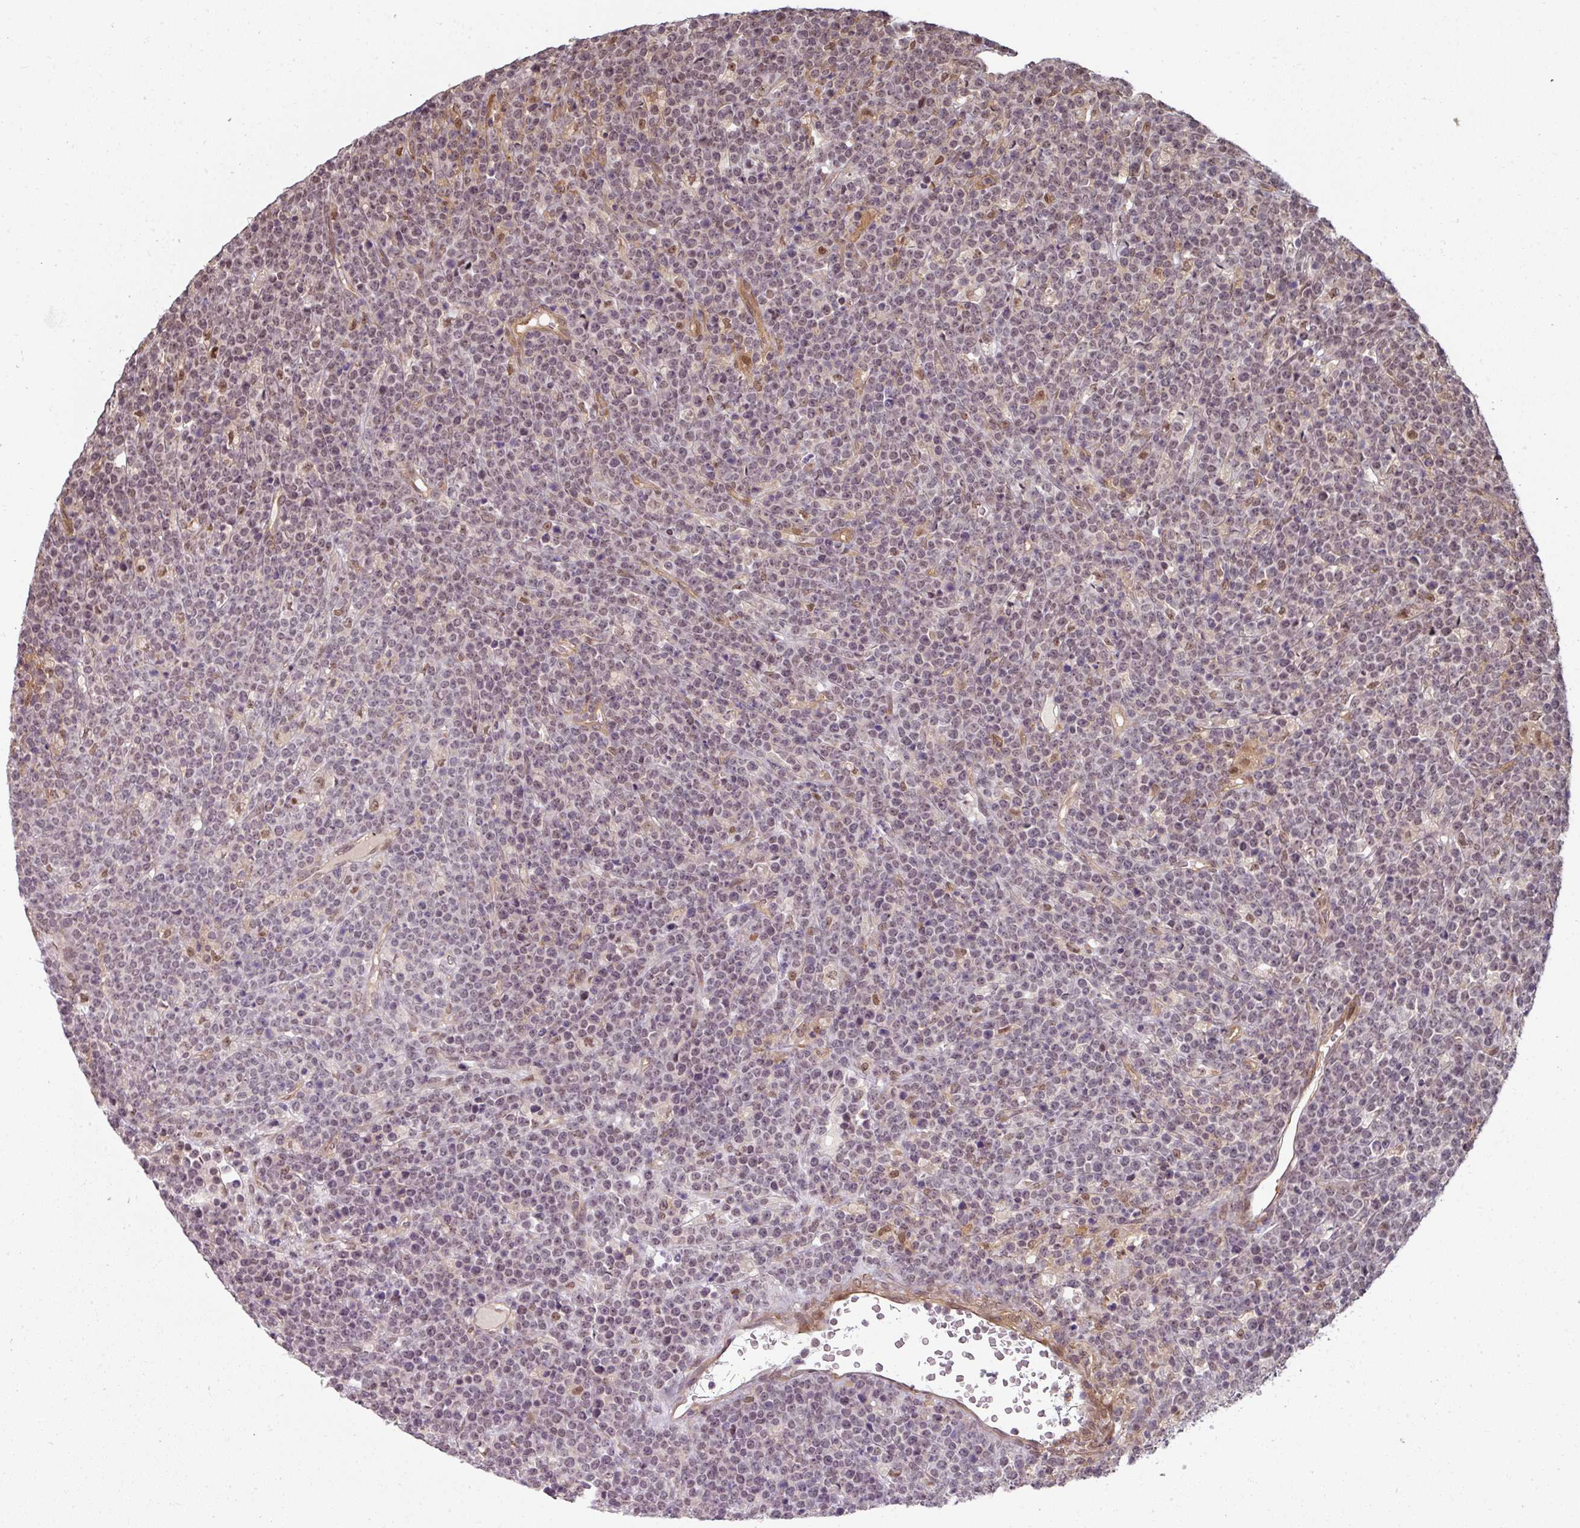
{"staining": {"intensity": "negative", "quantity": "none", "location": "none"}, "tissue": "lymphoma", "cell_type": "Tumor cells", "image_type": "cancer", "snomed": [{"axis": "morphology", "description": "Malignant lymphoma, non-Hodgkin's type, High grade"}, {"axis": "topography", "description": "Ovary"}], "caption": "High magnification brightfield microscopy of lymphoma stained with DAB (brown) and counterstained with hematoxylin (blue): tumor cells show no significant staining.", "gene": "GTF2H3", "patient": {"sex": "female", "age": 56}}